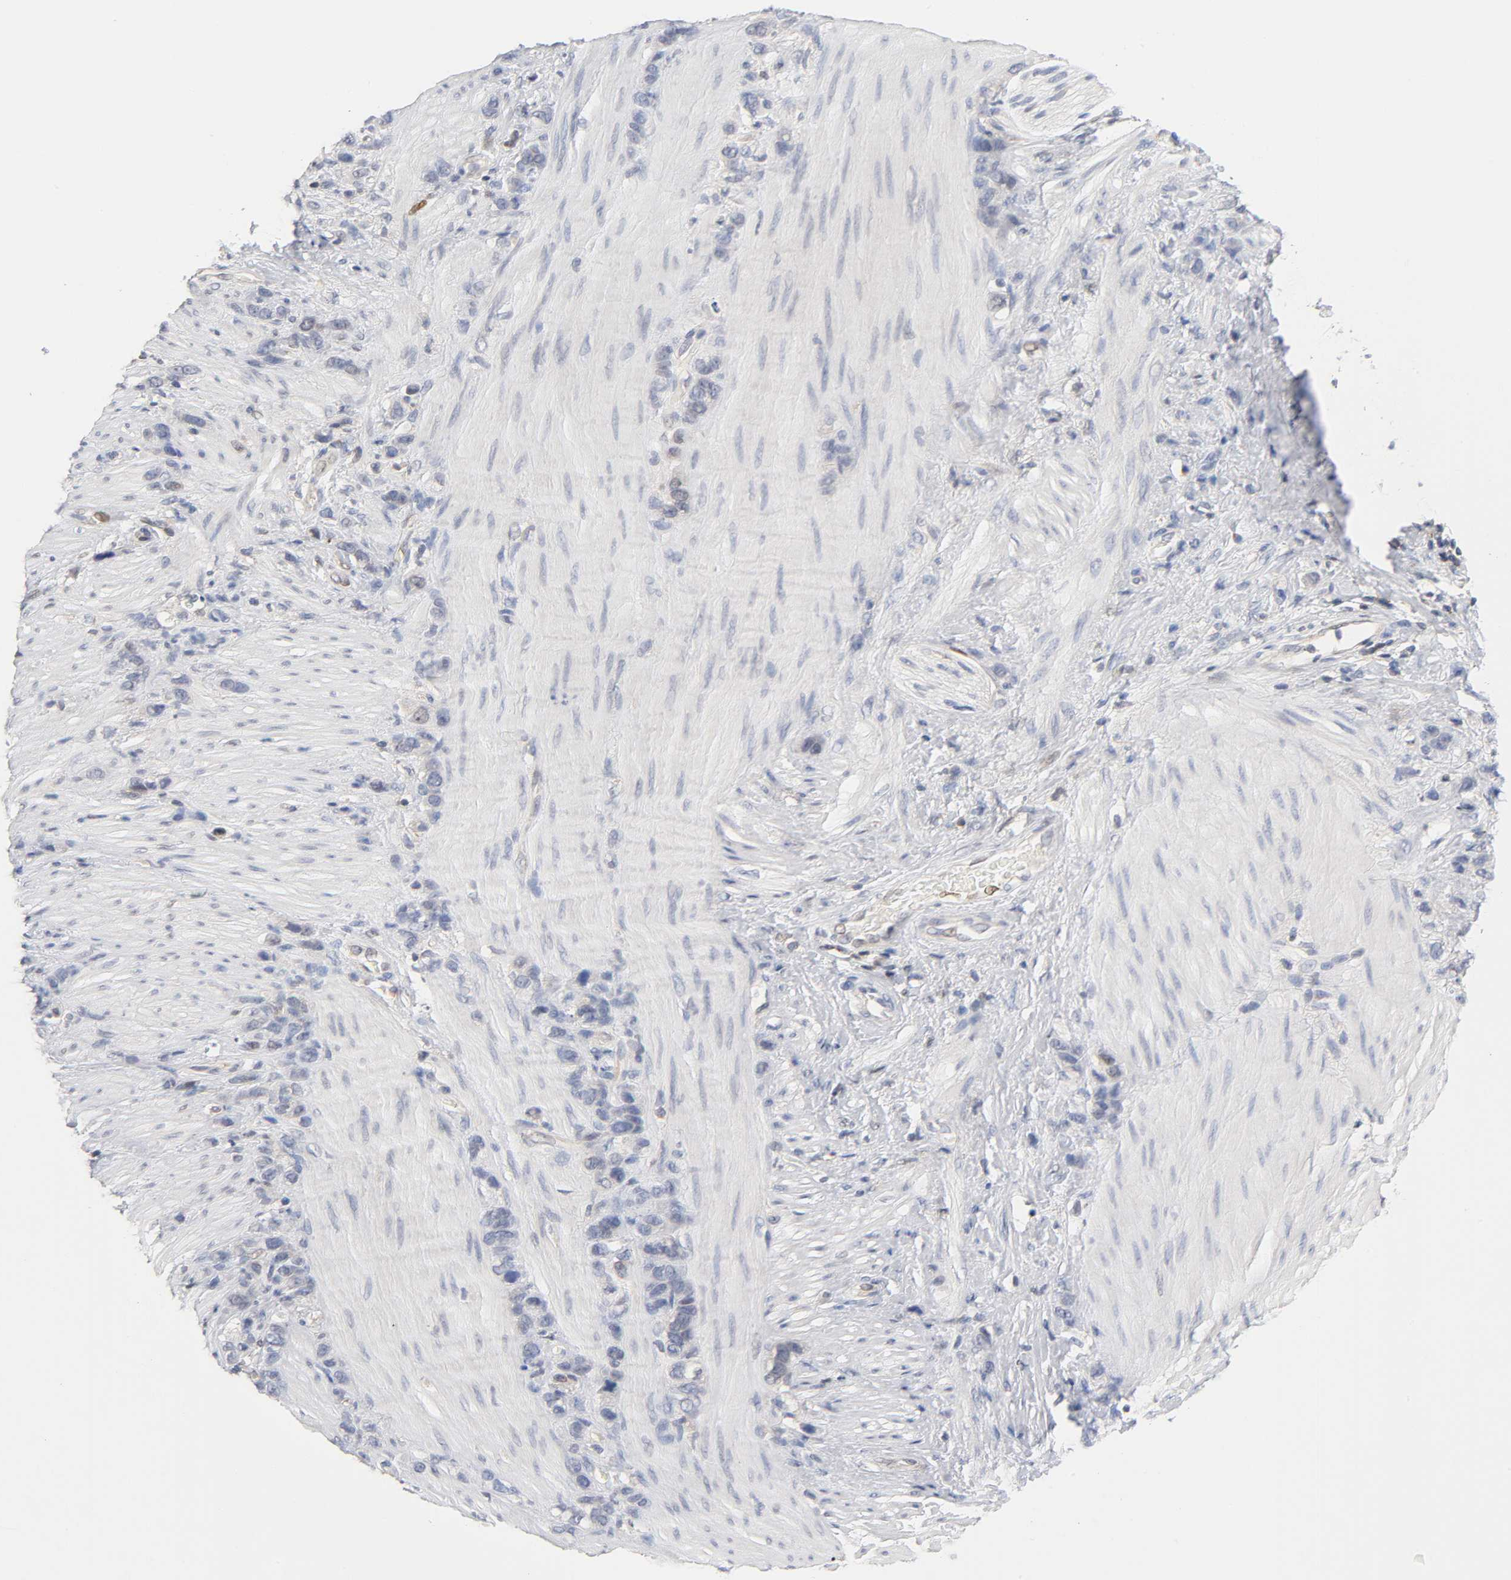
{"staining": {"intensity": "negative", "quantity": "none", "location": "none"}, "tissue": "stomach cancer", "cell_type": "Tumor cells", "image_type": "cancer", "snomed": [{"axis": "morphology", "description": "Normal tissue, NOS"}, {"axis": "morphology", "description": "Adenocarcinoma, NOS"}, {"axis": "morphology", "description": "Adenocarcinoma, High grade"}, {"axis": "topography", "description": "Stomach, upper"}, {"axis": "topography", "description": "Stomach"}], "caption": "Histopathology image shows no protein expression in tumor cells of stomach cancer (high-grade adenocarcinoma) tissue. (Brightfield microscopy of DAB (3,3'-diaminobenzidine) IHC at high magnification).", "gene": "NFATC1", "patient": {"sex": "female", "age": 65}}